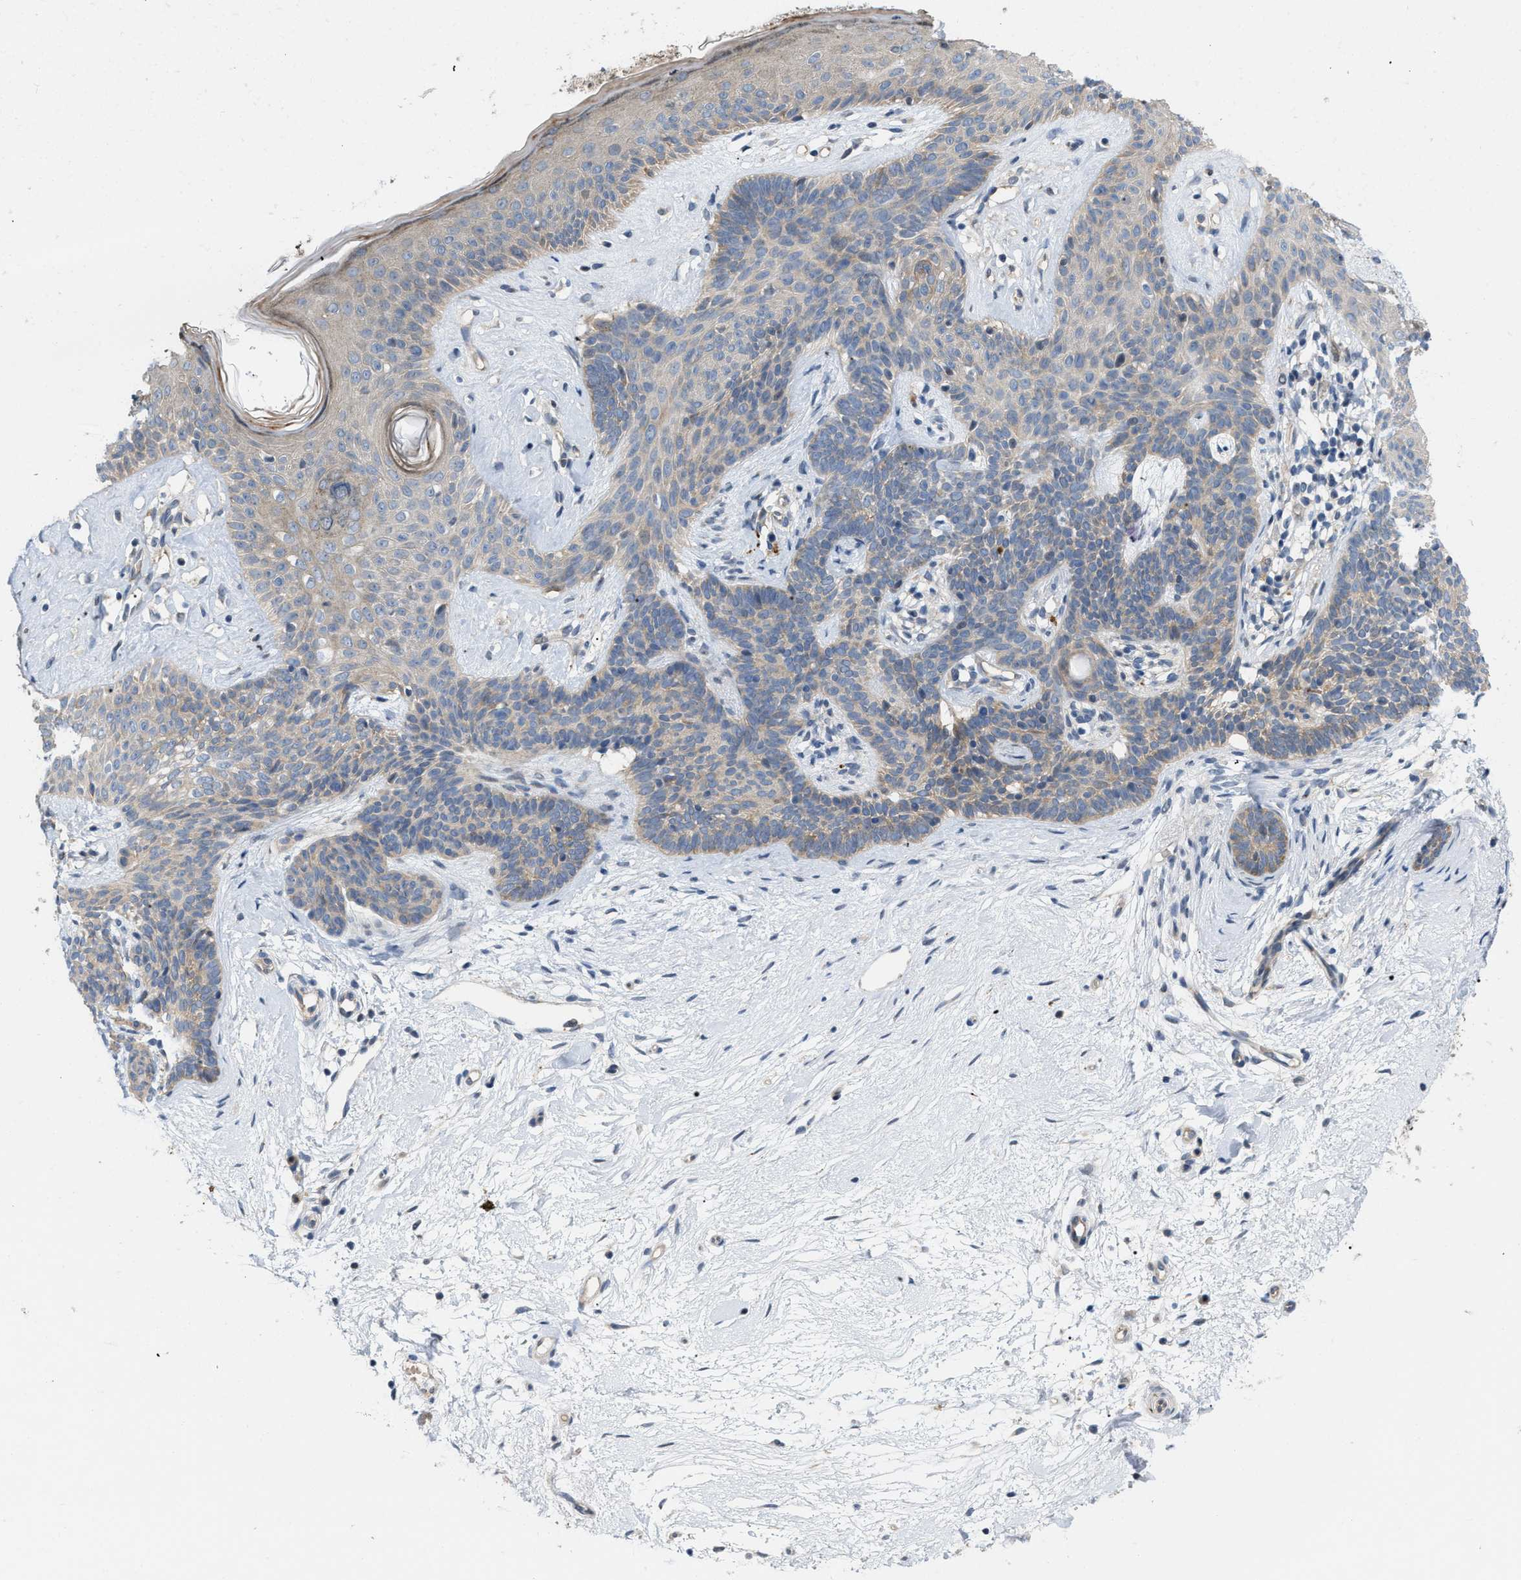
{"staining": {"intensity": "weak", "quantity": ">75%", "location": "cytoplasmic/membranous"}, "tissue": "skin cancer", "cell_type": "Tumor cells", "image_type": "cancer", "snomed": [{"axis": "morphology", "description": "Developmental malformation"}, {"axis": "morphology", "description": "Basal cell carcinoma"}, {"axis": "topography", "description": "Skin"}], "caption": "Weak cytoplasmic/membranous expression is present in about >75% of tumor cells in skin cancer.", "gene": "CSNK1A1", "patient": {"sex": "female", "age": 62}}